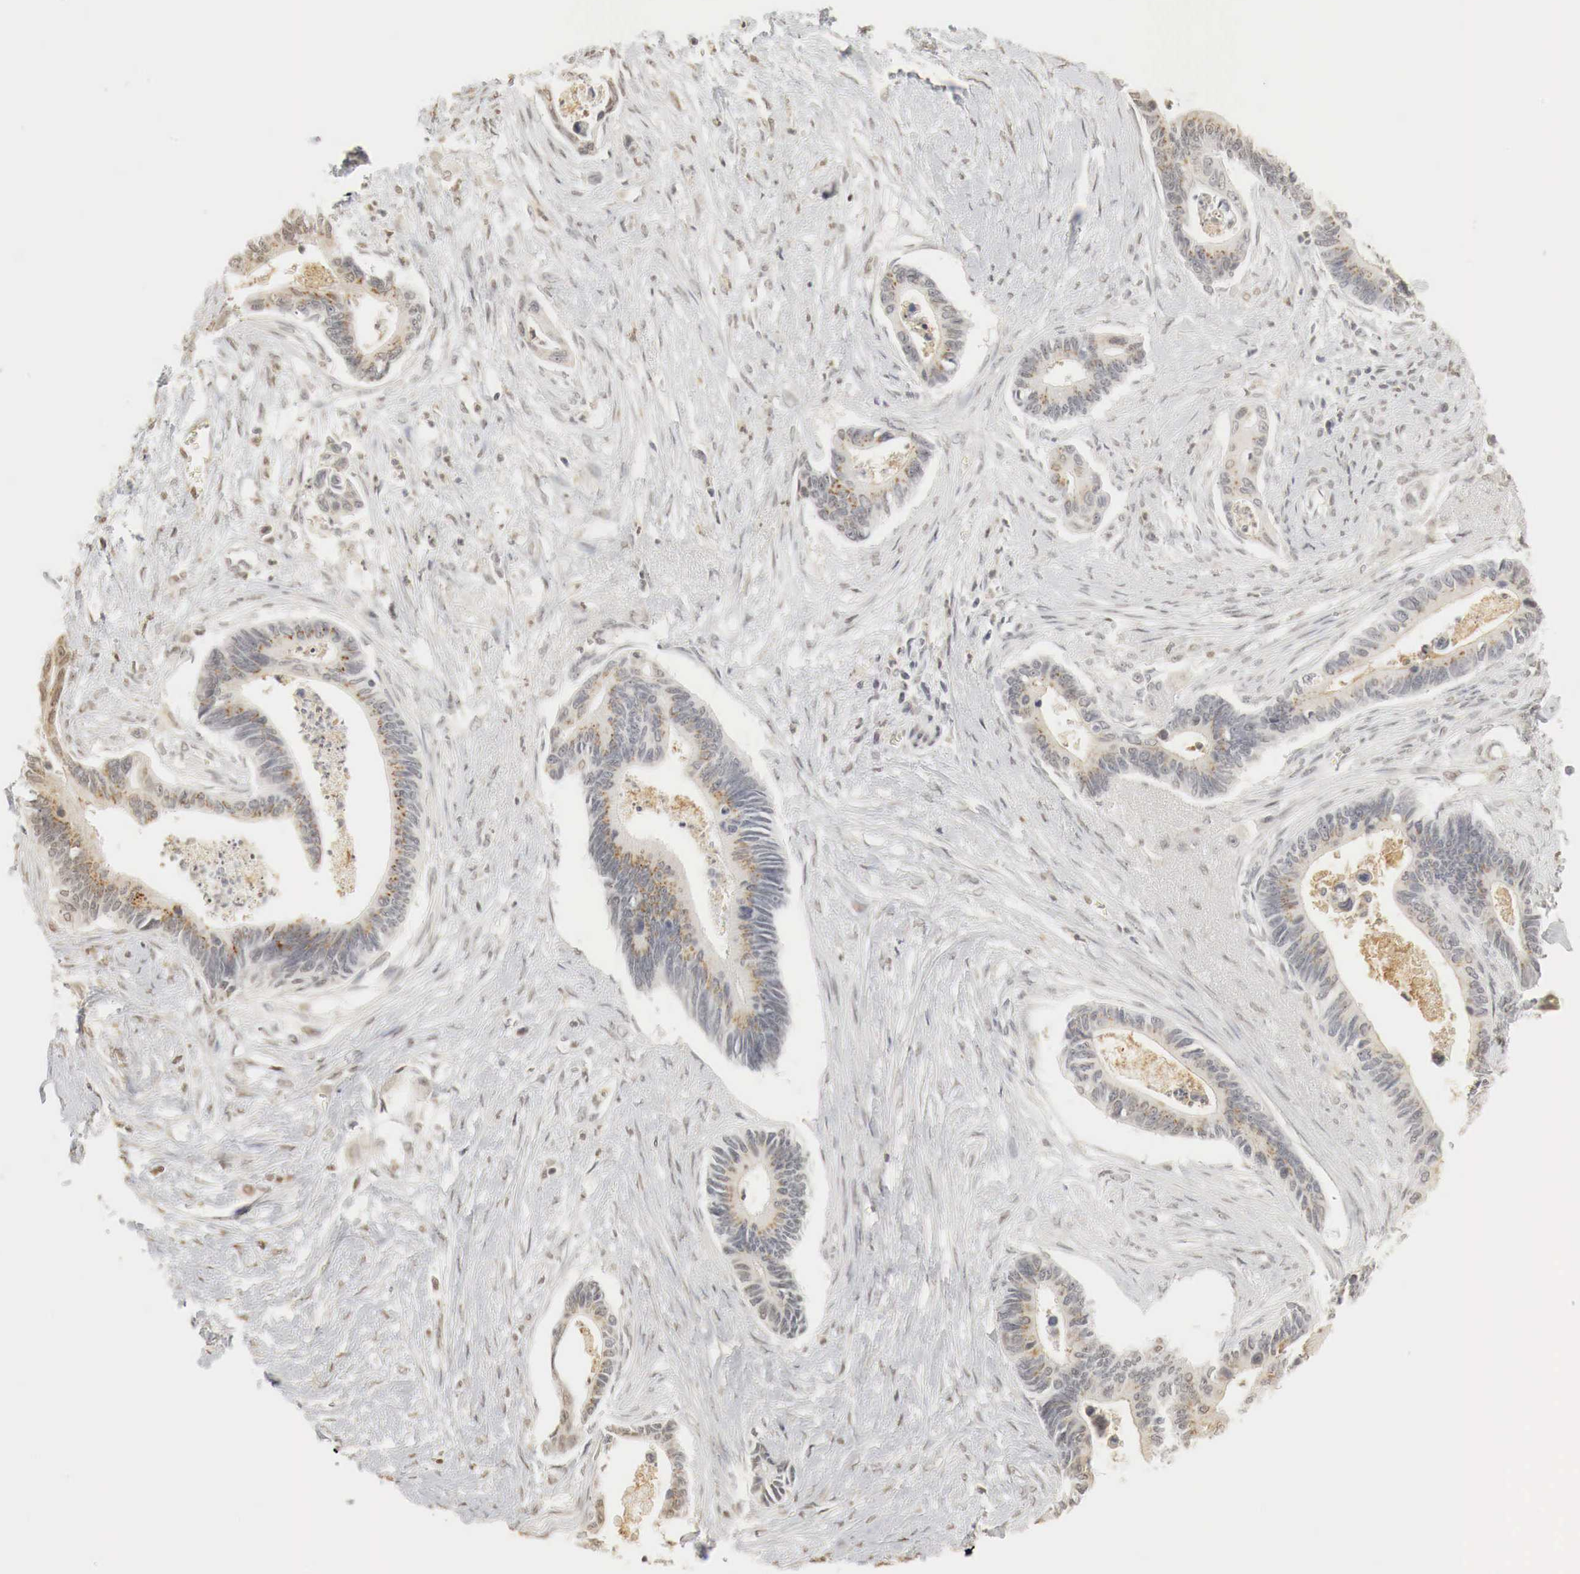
{"staining": {"intensity": "weak", "quantity": "25%-75%", "location": "nuclear"}, "tissue": "pancreatic cancer", "cell_type": "Tumor cells", "image_type": "cancer", "snomed": [{"axis": "morphology", "description": "Adenocarcinoma, NOS"}, {"axis": "topography", "description": "Pancreas"}], "caption": "Immunohistochemical staining of adenocarcinoma (pancreatic) demonstrates low levels of weak nuclear expression in about 25%-75% of tumor cells.", "gene": "ERBB4", "patient": {"sex": "female", "age": 70}}